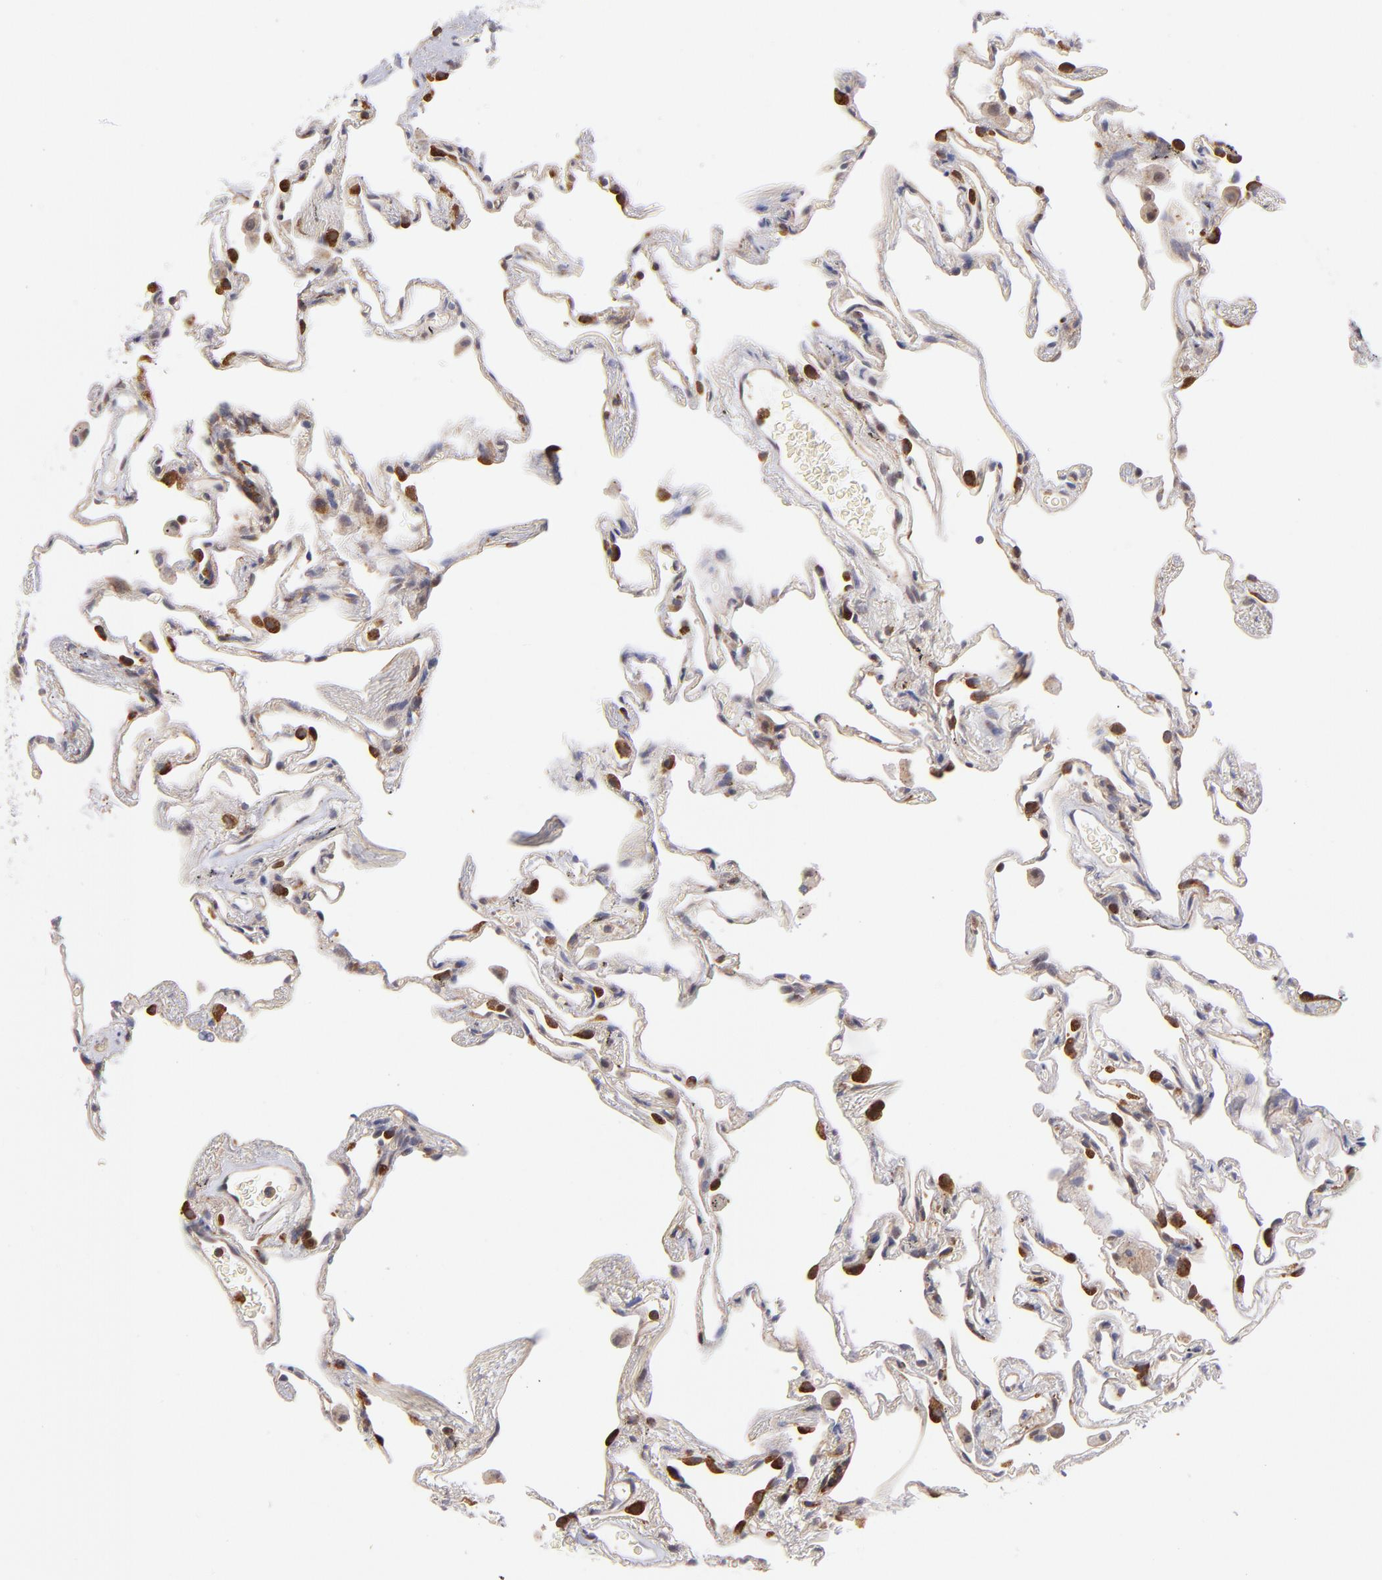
{"staining": {"intensity": "strong", "quantity": "25%-75%", "location": "cytoplasmic/membranous"}, "tissue": "lung", "cell_type": "Alveolar cells", "image_type": "normal", "snomed": [{"axis": "morphology", "description": "Normal tissue, NOS"}, {"axis": "morphology", "description": "Inflammation, NOS"}, {"axis": "topography", "description": "Lung"}], "caption": "Human lung stained with a brown dye exhibits strong cytoplasmic/membranous positive positivity in about 25%-75% of alveolar cells.", "gene": "YWHAB", "patient": {"sex": "male", "age": 69}}